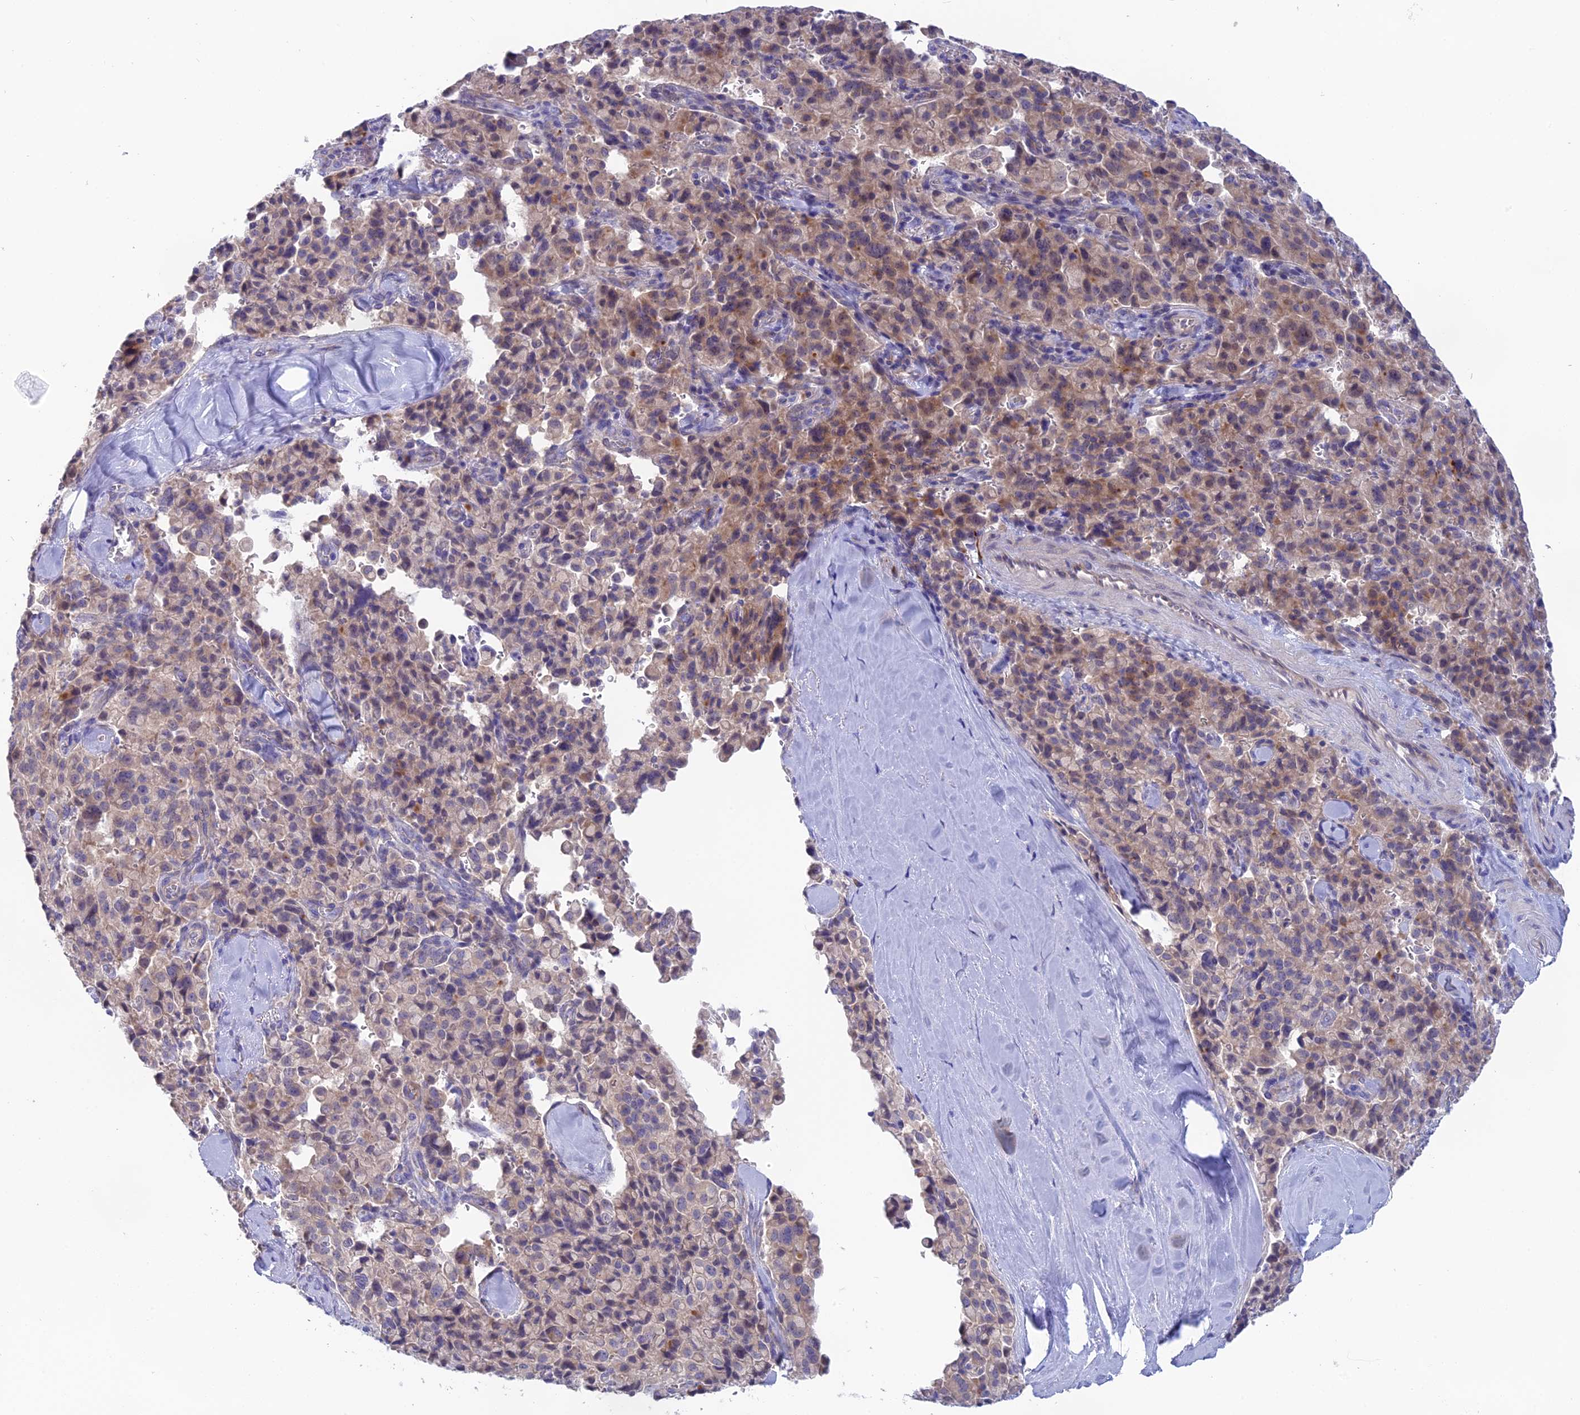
{"staining": {"intensity": "moderate", "quantity": "<25%", "location": "cytoplasmic/membranous"}, "tissue": "pancreatic cancer", "cell_type": "Tumor cells", "image_type": "cancer", "snomed": [{"axis": "morphology", "description": "Adenocarcinoma, NOS"}, {"axis": "topography", "description": "Pancreas"}], "caption": "Brown immunohistochemical staining in human adenocarcinoma (pancreatic) shows moderate cytoplasmic/membranous expression in approximately <25% of tumor cells. Using DAB (brown) and hematoxylin (blue) stains, captured at high magnification using brightfield microscopy.", "gene": "TENT4B", "patient": {"sex": "male", "age": 65}}